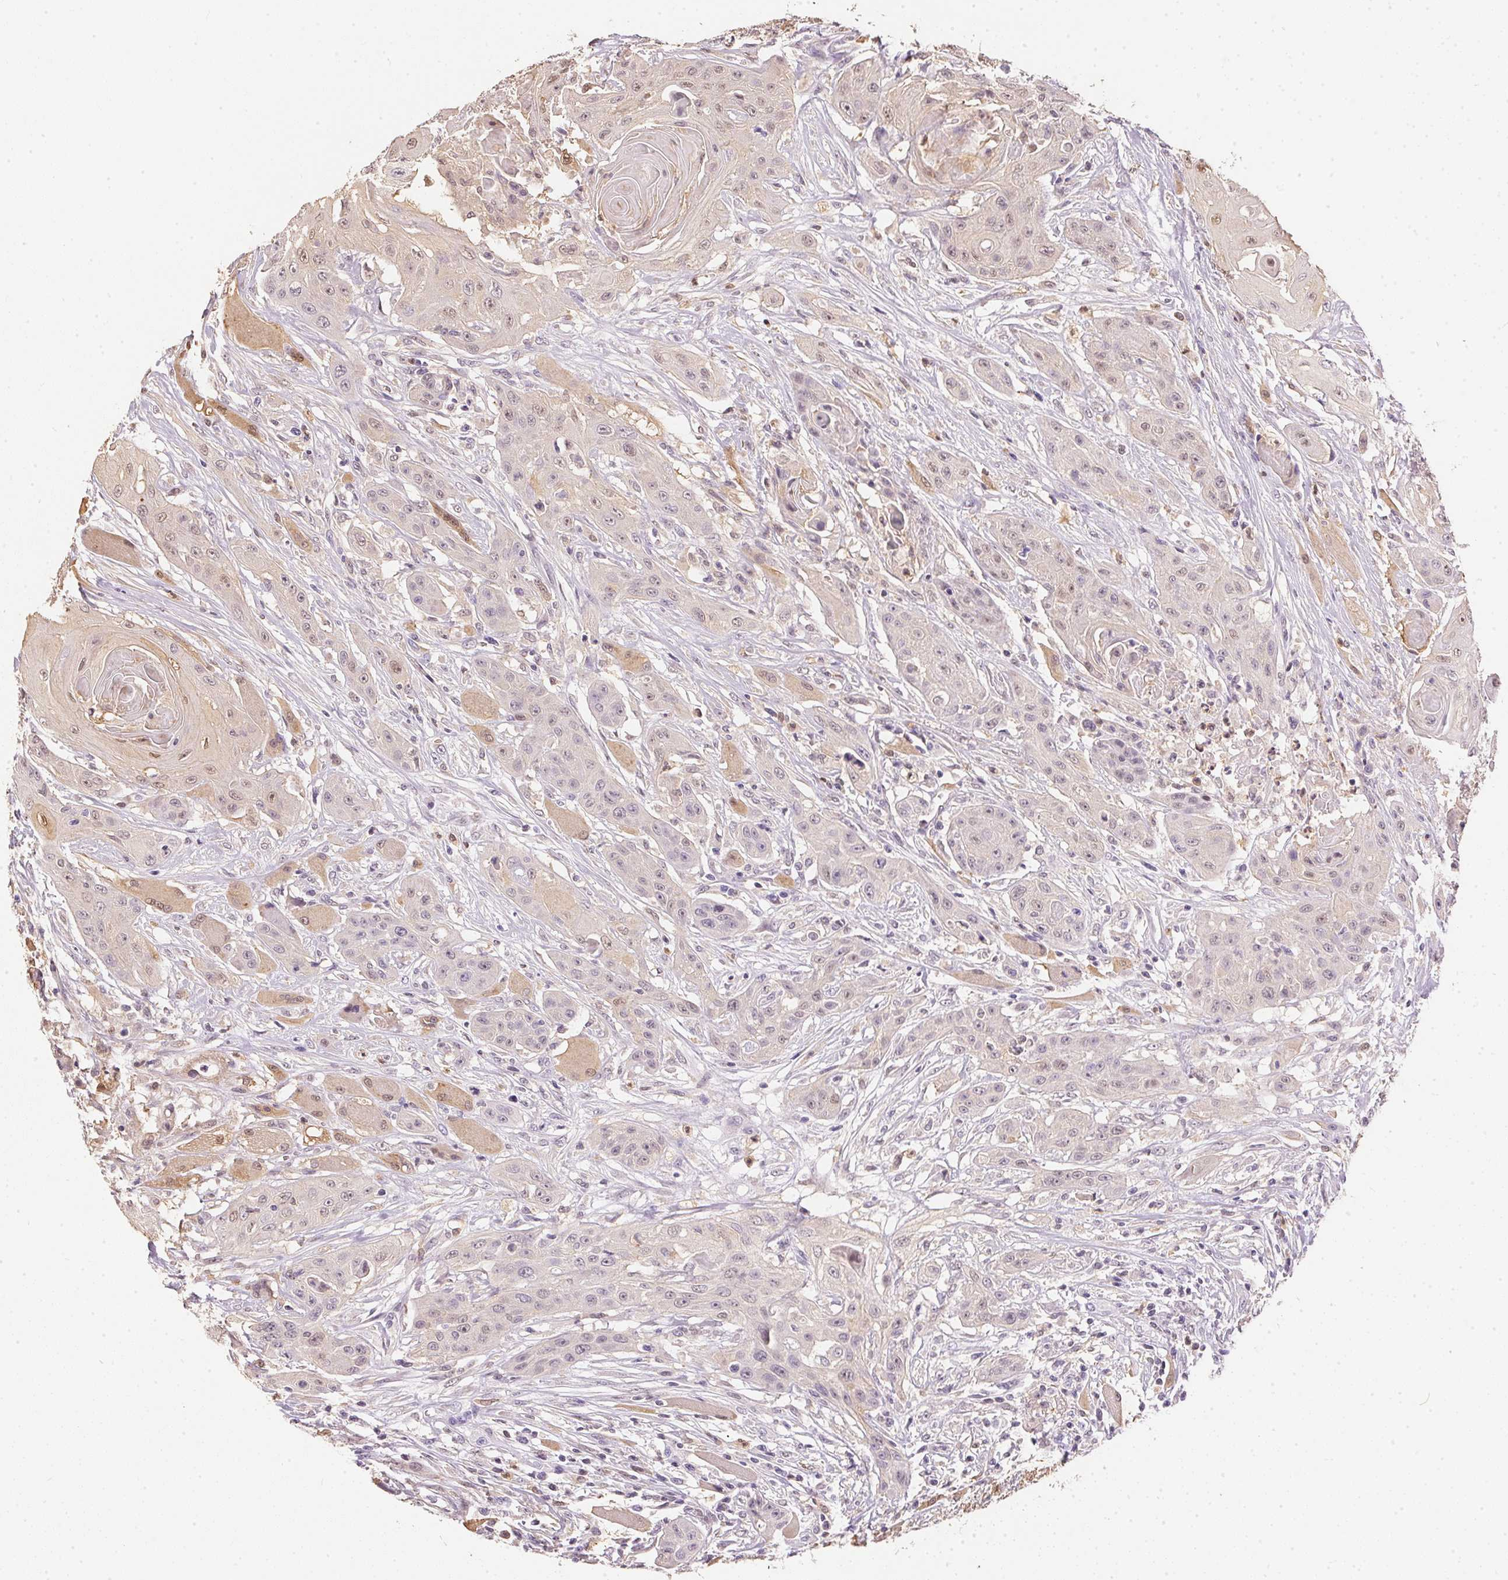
{"staining": {"intensity": "weak", "quantity": "<25%", "location": "nuclear"}, "tissue": "head and neck cancer", "cell_type": "Tumor cells", "image_type": "cancer", "snomed": [{"axis": "morphology", "description": "Squamous cell carcinoma, NOS"}, {"axis": "topography", "description": "Oral tissue"}, {"axis": "topography", "description": "Head-Neck"}, {"axis": "topography", "description": "Neck, NOS"}], "caption": "DAB immunohistochemical staining of squamous cell carcinoma (head and neck) exhibits no significant positivity in tumor cells. The staining was performed using DAB (3,3'-diaminobenzidine) to visualize the protein expression in brown, while the nuclei were stained in blue with hematoxylin (Magnification: 20x).", "gene": "S100A3", "patient": {"sex": "female", "age": 55}}